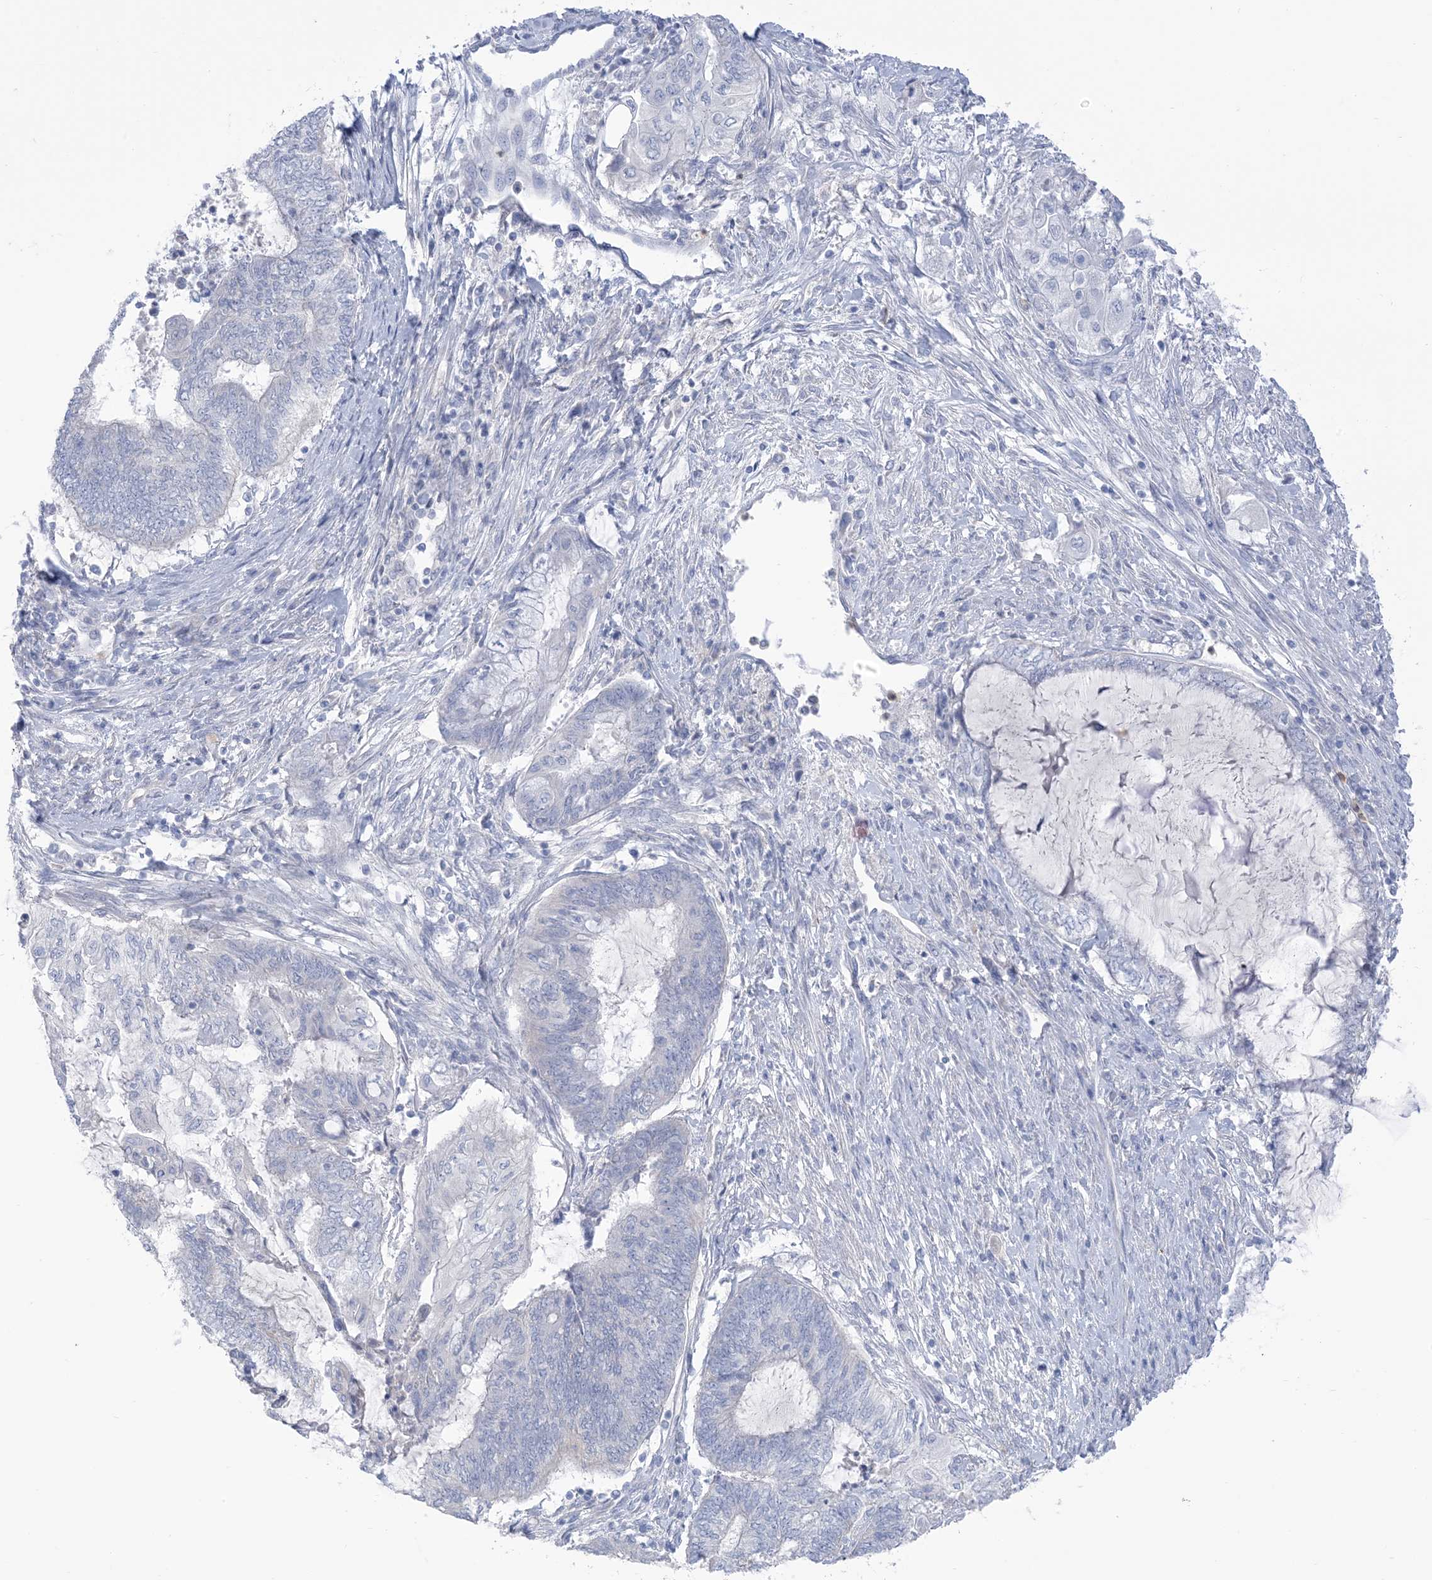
{"staining": {"intensity": "negative", "quantity": "none", "location": "none"}, "tissue": "endometrial cancer", "cell_type": "Tumor cells", "image_type": "cancer", "snomed": [{"axis": "morphology", "description": "Adenocarcinoma, NOS"}, {"axis": "topography", "description": "Uterus"}, {"axis": "topography", "description": "Endometrium"}], "caption": "Tumor cells show no significant protein staining in endometrial cancer (adenocarcinoma).", "gene": "MTHFD2L", "patient": {"sex": "female", "age": 70}}